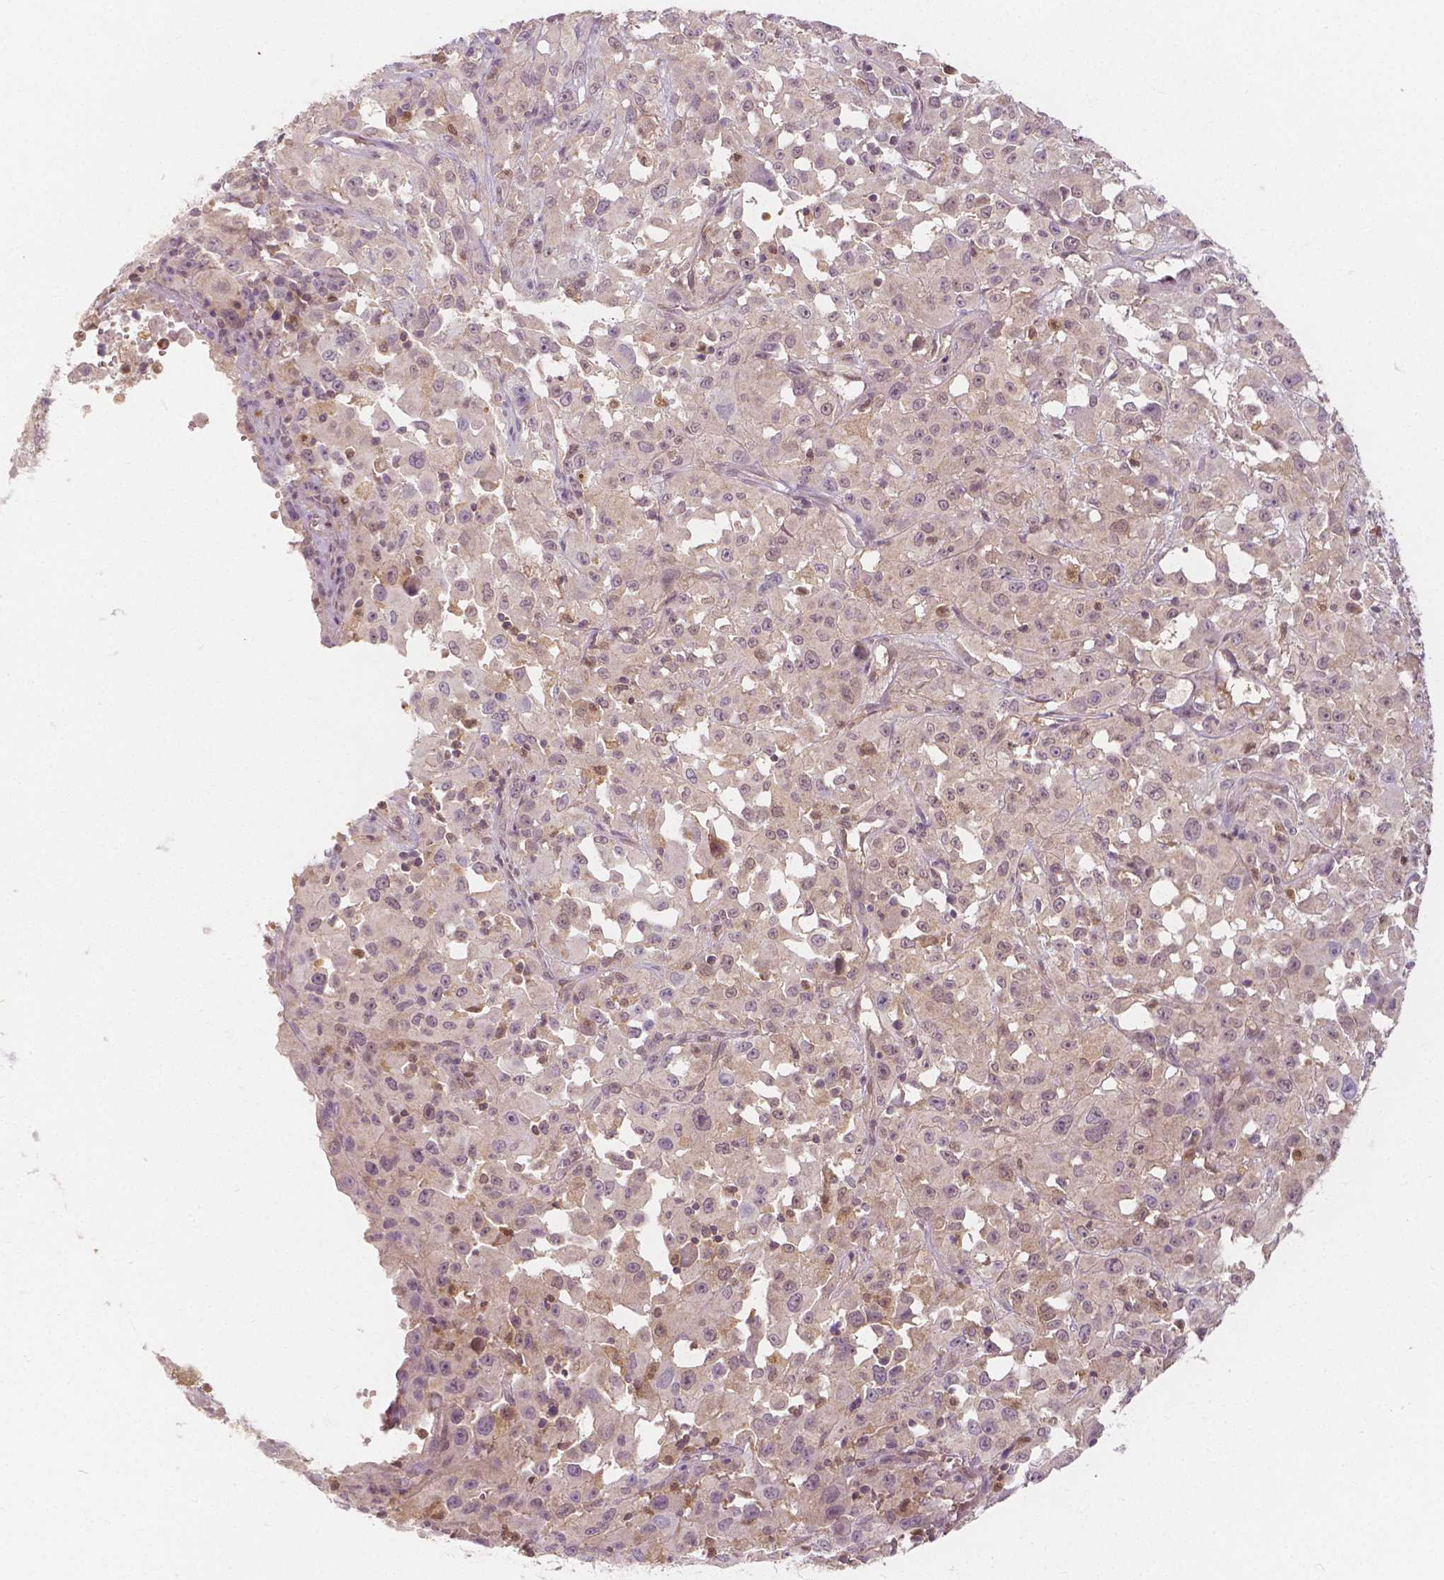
{"staining": {"intensity": "weak", "quantity": "<25%", "location": "nuclear"}, "tissue": "melanoma", "cell_type": "Tumor cells", "image_type": "cancer", "snomed": [{"axis": "morphology", "description": "Malignant melanoma, Metastatic site"}, {"axis": "topography", "description": "Soft tissue"}], "caption": "High power microscopy photomicrograph of an IHC image of malignant melanoma (metastatic site), revealing no significant positivity in tumor cells. (DAB immunohistochemistry (IHC) with hematoxylin counter stain).", "gene": "NAPRT", "patient": {"sex": "male", "age": 50}}